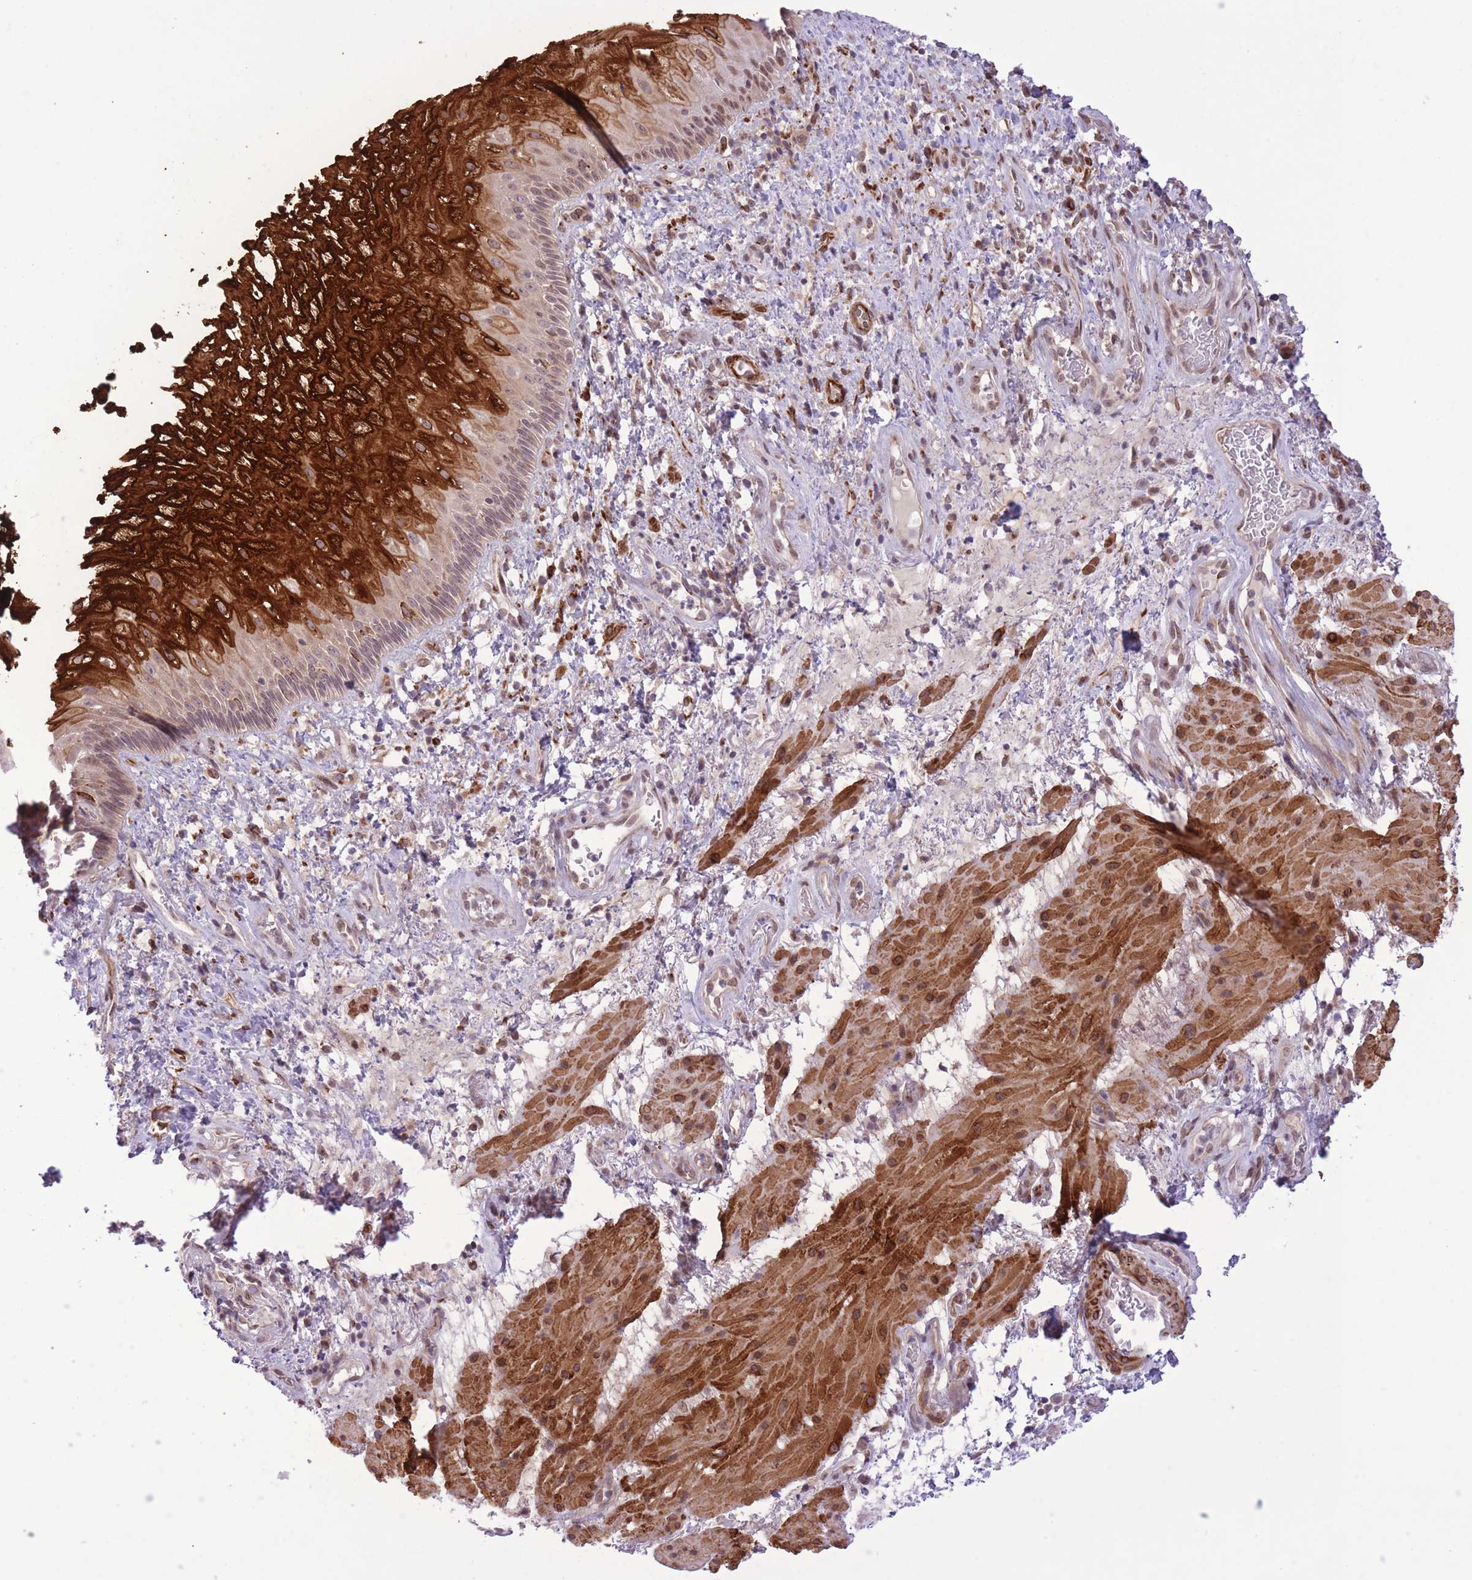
{"staining": {"intensity": "strong", "quantity": "<25%", "location": "cytoplasmic/membranous"}, "tissue": "esophagus", "cell_type": "Squamous epithelial cells", "image_type": "normal", "snomed": [{"axis": "morphology", "description": "Normal tissue, NOS"}, {"axis": "topography", "description": "Esophagus"}], "caption": "Brown immunohistochemical staining in normal esophagus demonstrates strong cytoplasmic/membranous staining in about <25% of squamous epithelial cells.", "gene": "ZBED5", "patient": {"sex": "female", "age": 75}}